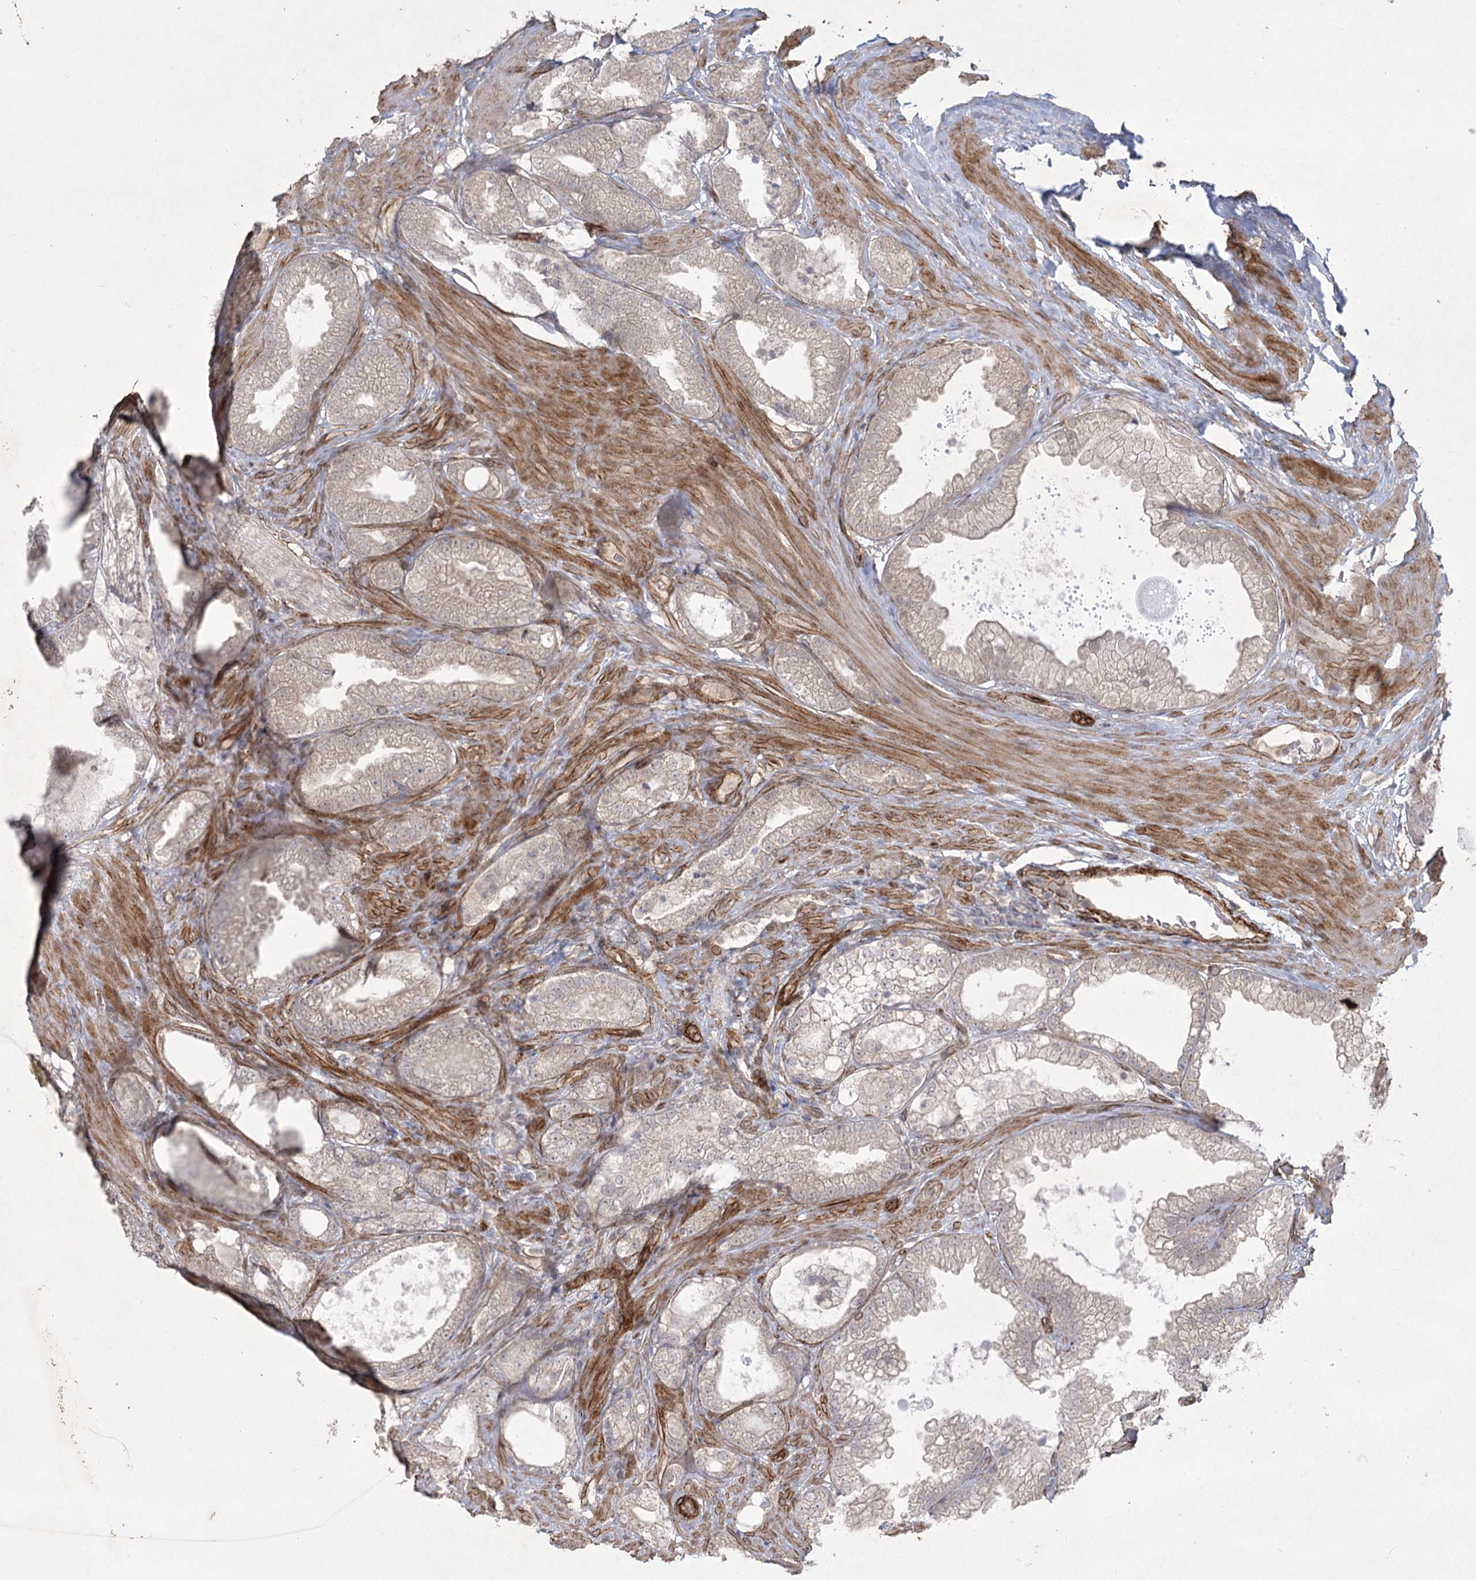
{"staining": {"intensity": "weak", "quantity": "25%-75%", "location": "cytoplasmic/membranous"}, "tissue": "prostate cancer", "cell_type": "Tumor cells", "image_type": "cancer", "snomed": [{"axis": "morphology", "description": "Adenocarcinoma, High grade"}, {"axis": "topography", "description": "Prostate"}], "caption": "Protein expression analysis of prostate cancer demonstrates weak cytoplasmic/membranous staining in about 25%-75% of tumor cells.", "gene": "AMTN", "patient": {"sex": "male", "age": 58}}